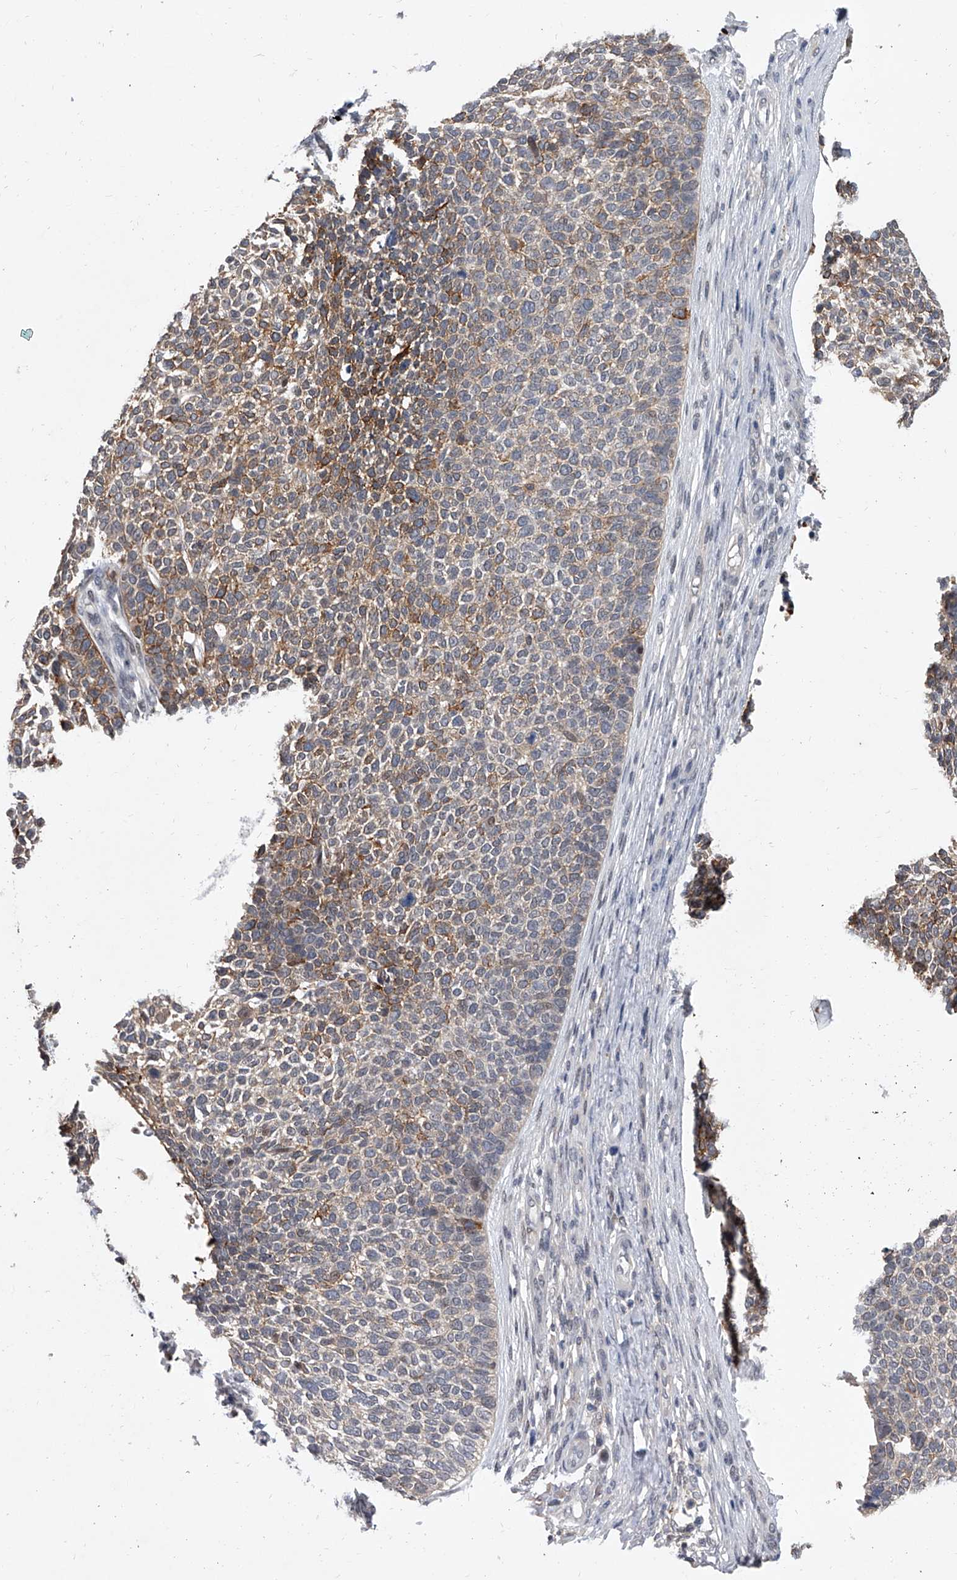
{"staining": {"intensity": "moderate", "quantity": "25%-75%", "location": "cytoplasmic/membranous"}, "tissue": "skin cancer", "cell_type": "Tumor cells", "image_type": "cancer", "snomed": [{"axis": "morphology", "description": "Basal cell carcinoma"}, {"axis": "topography", "description": "Skin"}], "caption": "Immunohistochemistry (IHC) histopathology image of neoplastic tissue: human skin basal cell carcinoma stained using immunohistochemistry demonstrates medium levels of moderate protein expression localized specifically in the cytoplasmic/membranous of tumor cells, appearing as a cytoplasmic/membranous brown color.", "gene": "BHLHE23", "patient": {"sex": "female", "age": 84}}